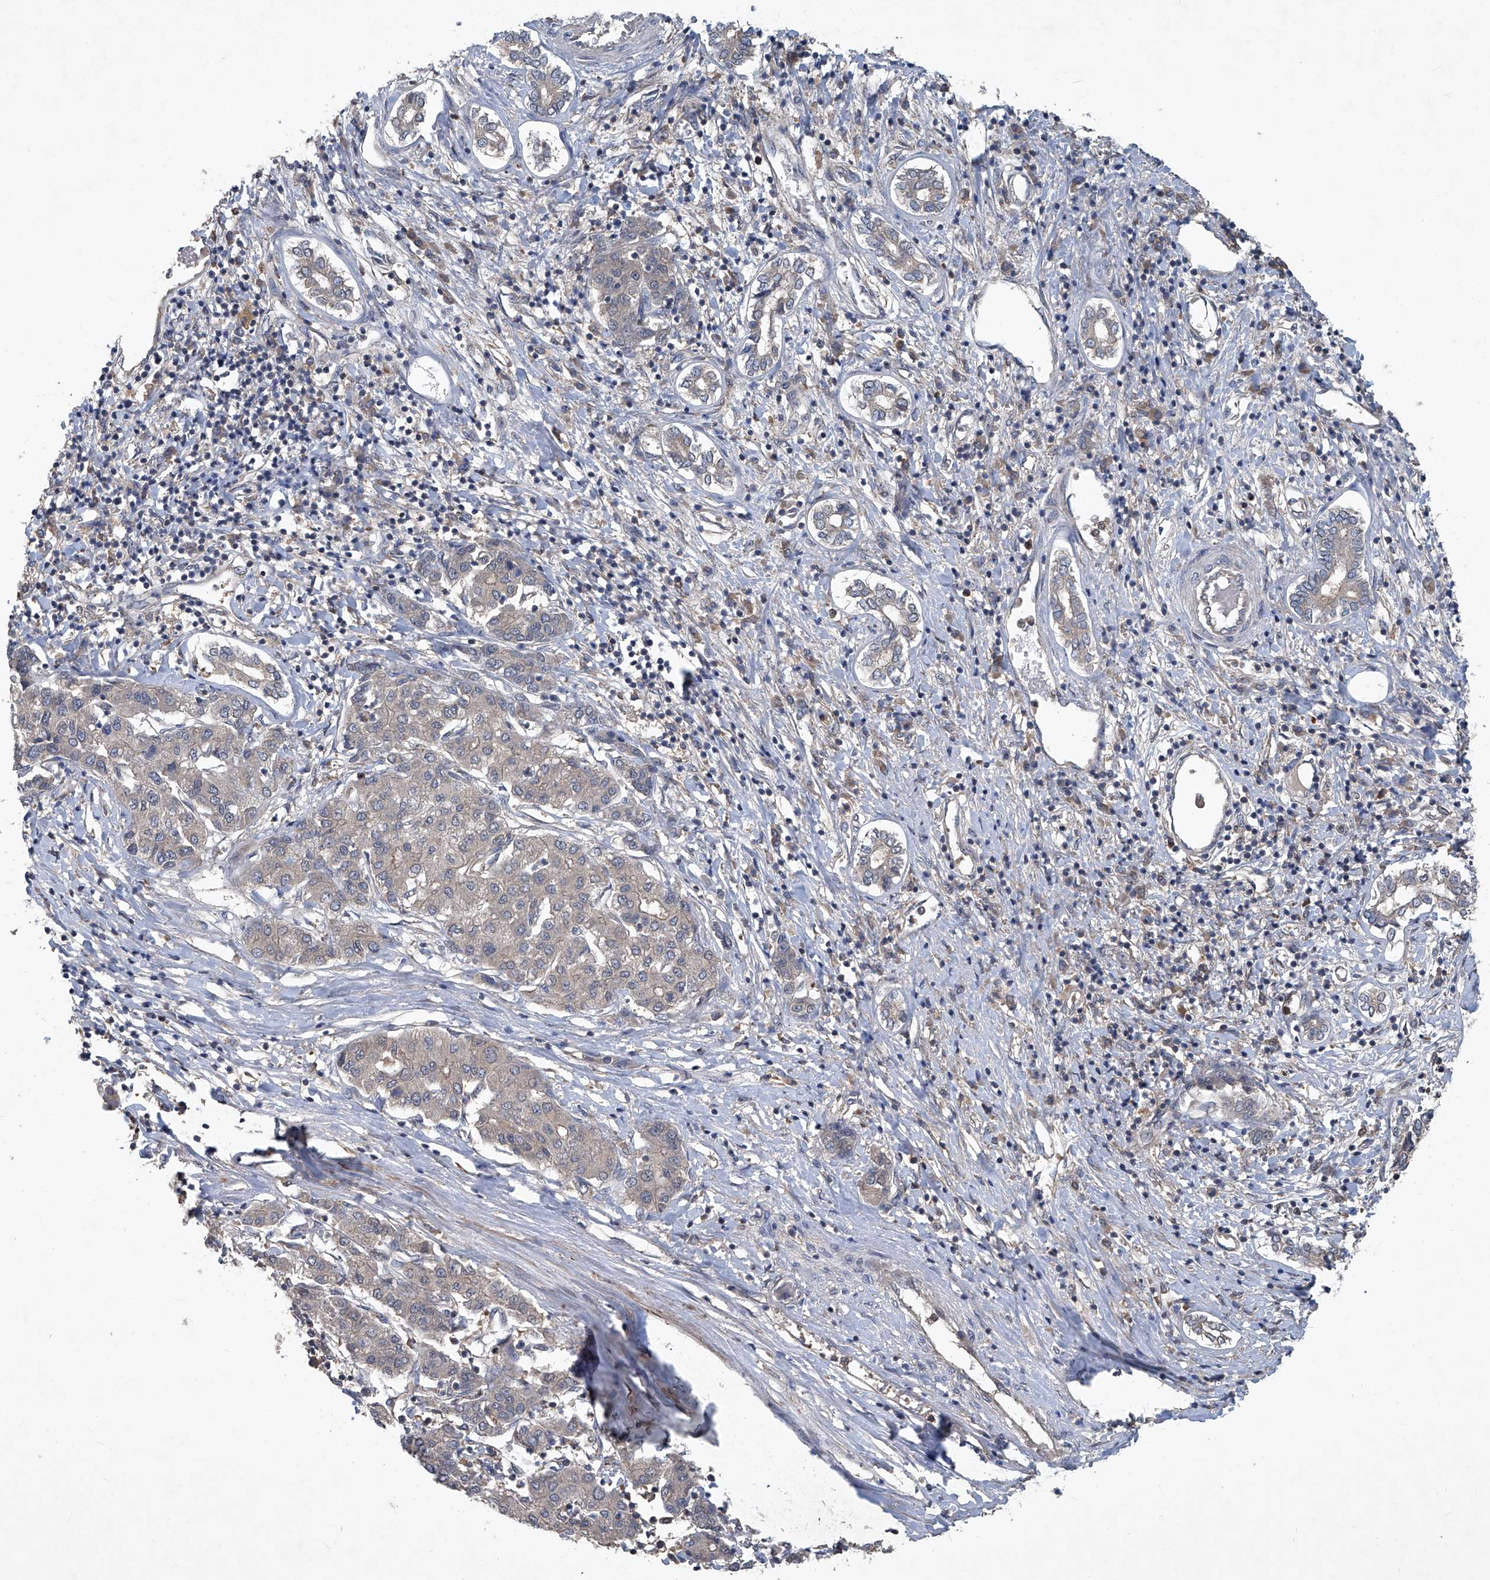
{"staining": {"intensity": "negative", "quantity": "none", "location": "none"}, "tissue": "liver cancer", "cell_type": "Tumor cells", "image_type": "cancer", "snomed": [{"axis": "morphology", "description": "Carcinoma, Hepatocellular, NOS"}, {"axis": "topography", "description": "Liver"}], "caption": "This photomicrograph is of liver cancer (hepatocellular carcinoma) stained with immunohistochemistry (IHC) to label a protein in brown with the nuclei are counter-stained blue. There is no expression in tumor cells.", "gene": "ANKRD34A", "patient": {"sex": "male", "age": 65}}